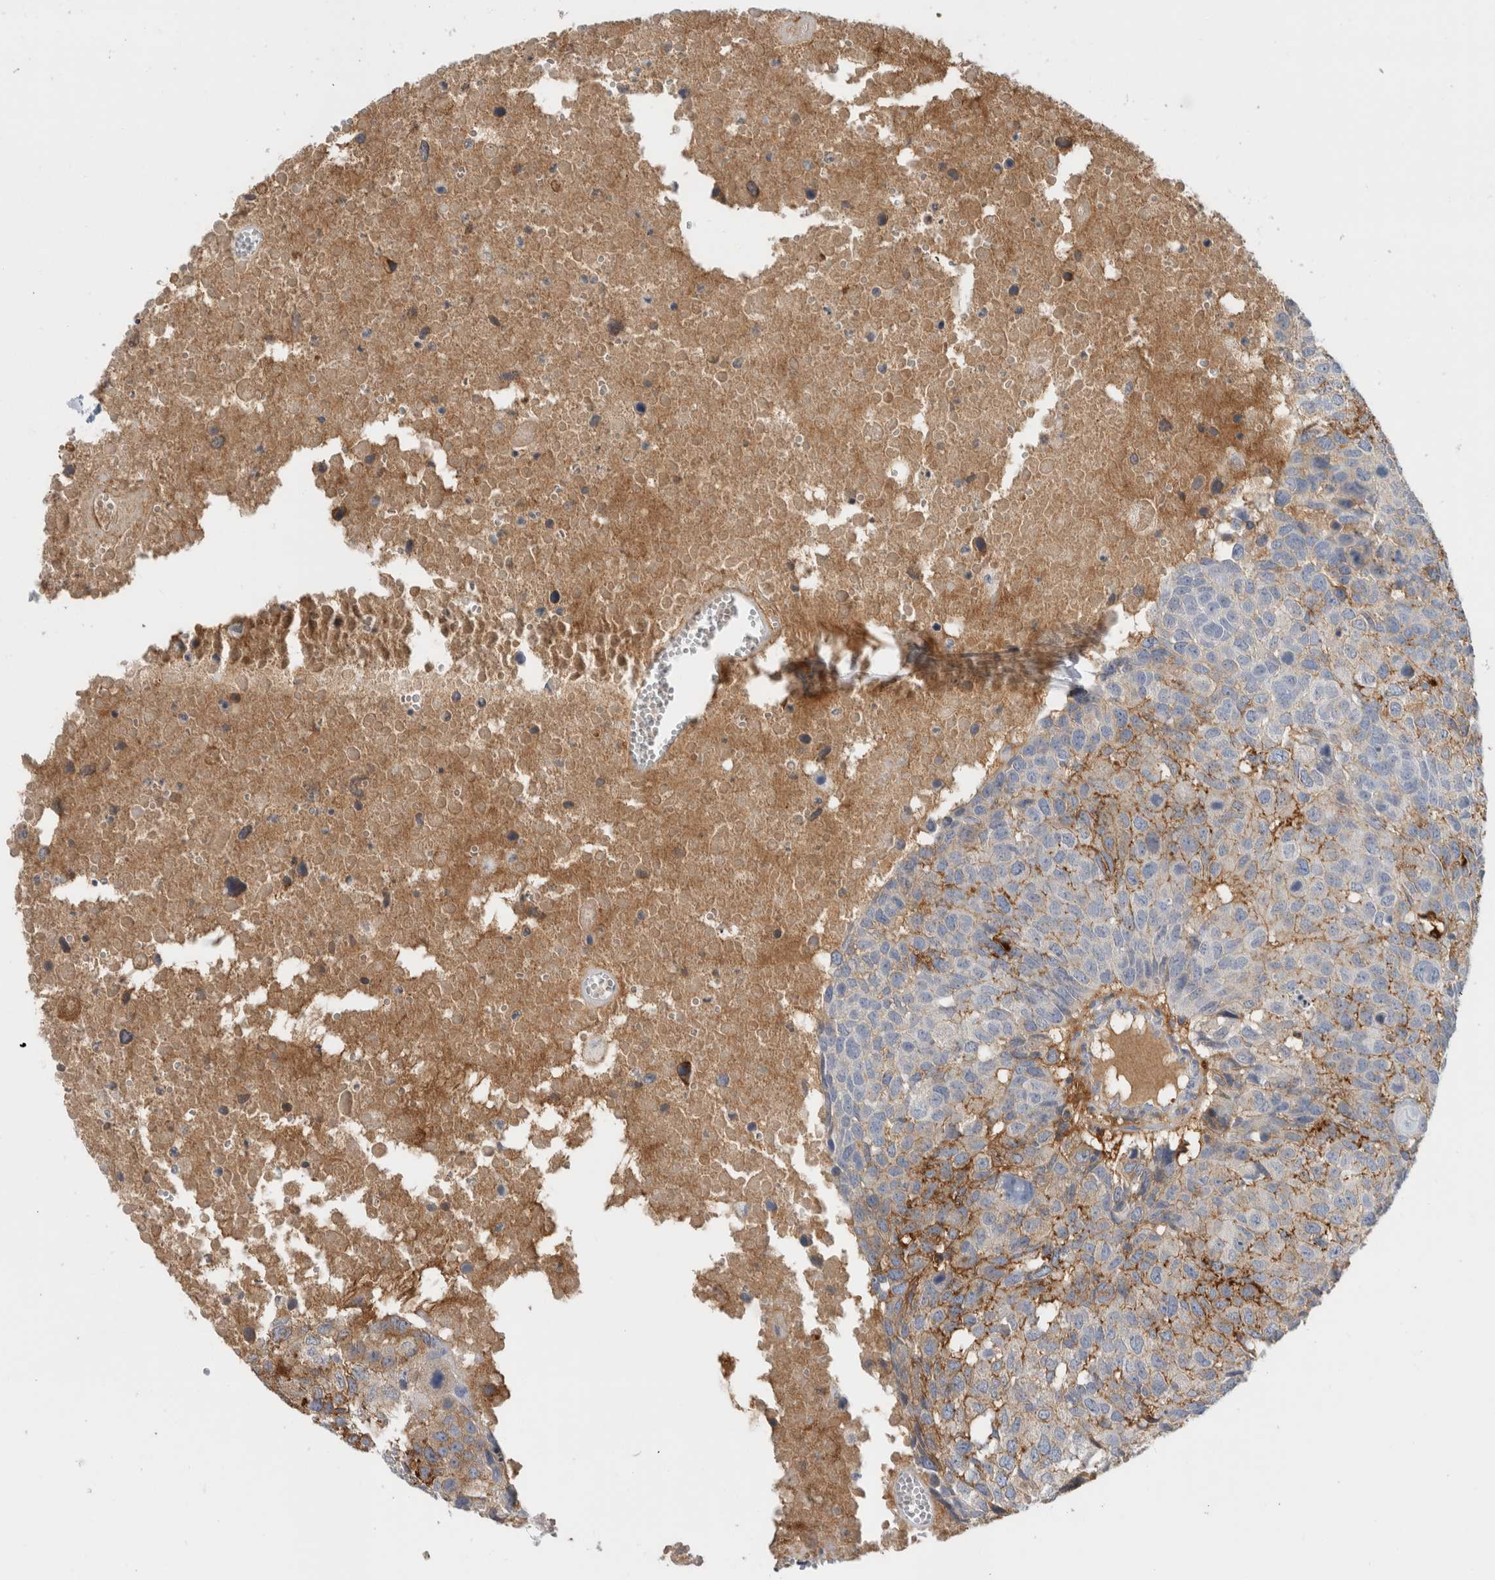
{"staining": {"intensity": "negative", "quantity": "none", "location": "none"}, "tissue": "head and neck cancer", "cell_type": "Tumor cells", "image_type": "cancer", "snomed": [{"axis": "morphology", "description": "Squamous cell carcinoma, NOS"}, {"axis": "topography", "description": "Head-Neck"}], "caption": "High magnification brightfield microscopy of squamous cell carcinoma (head and neck) stained with DAB (3,3'-diaminobenzidine) (brown) and counterstained with hematoxylin (blue): tumor cells show no significant staining.", "gene": "BCAN", "patient": {"sex": "male", "age": 66}}